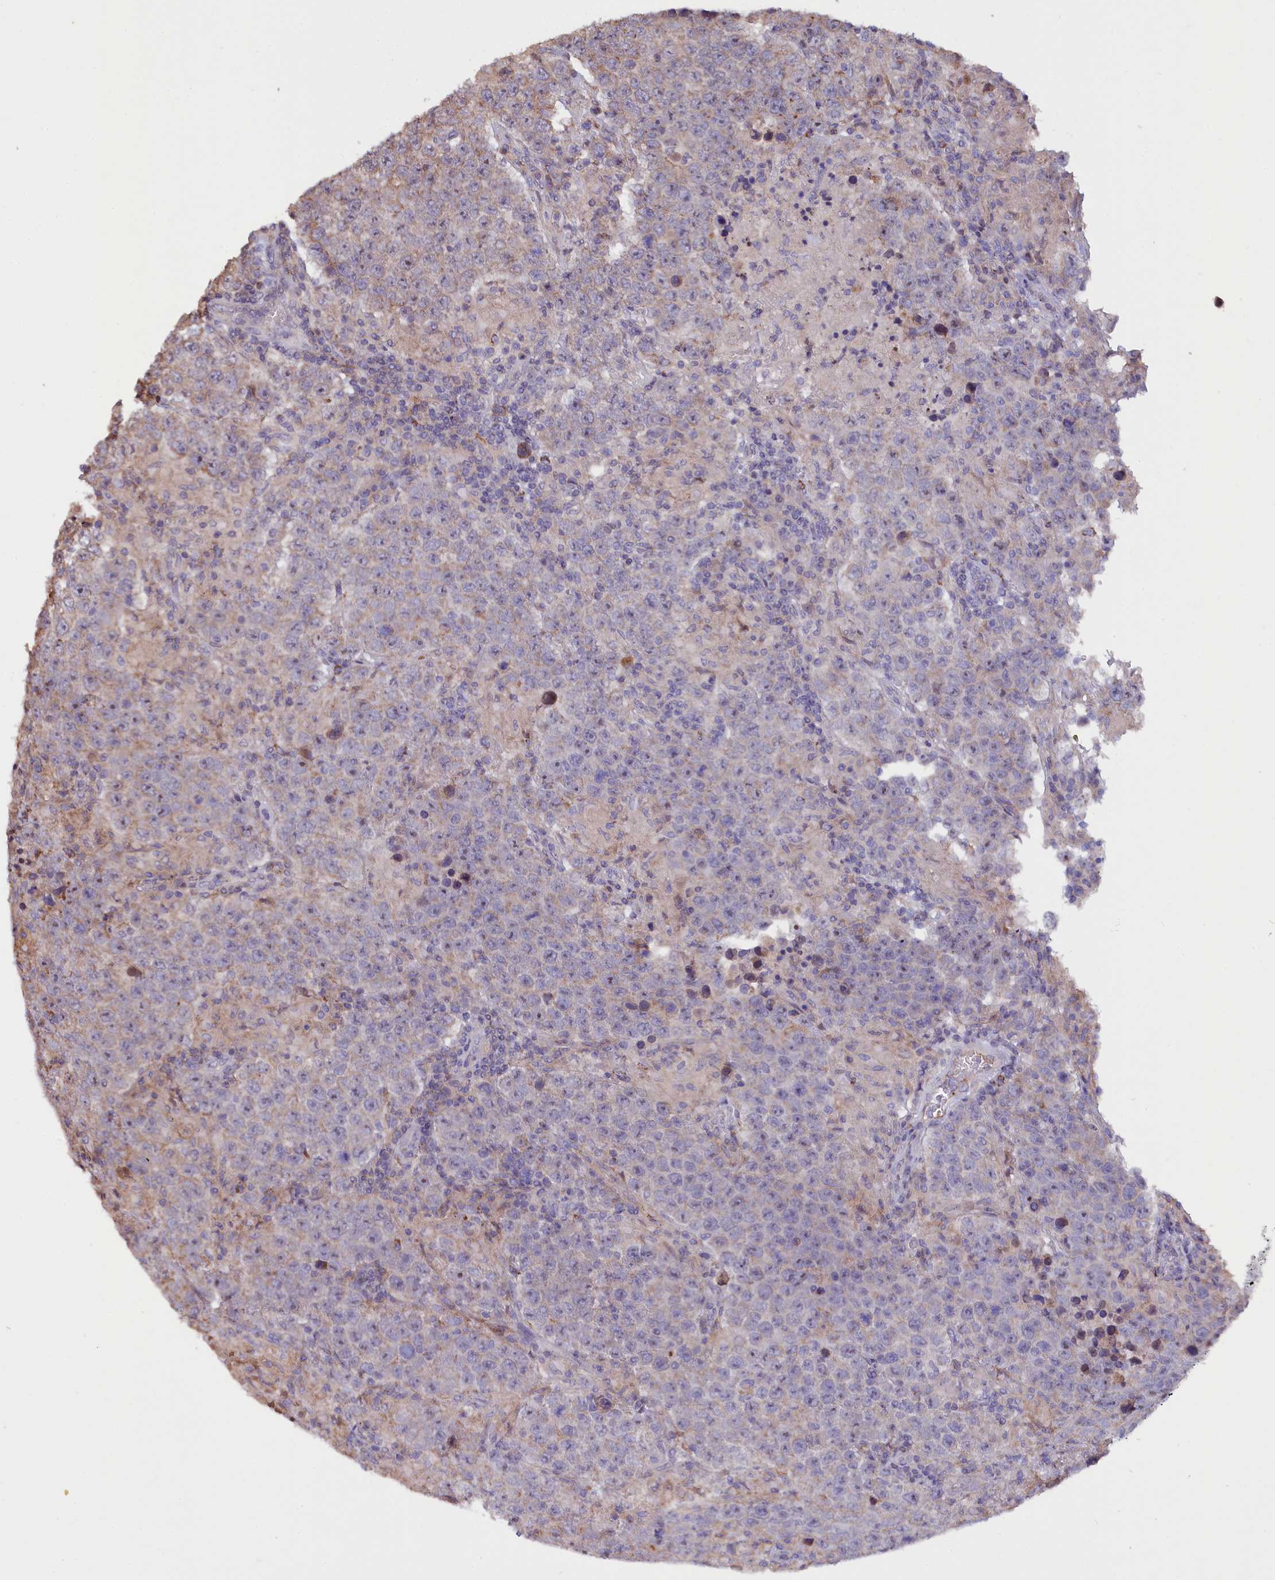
{"staining": {"intensity": "weak", "quantity": "<25%", "location": "cytoplasmic/membranous"}, "tissue": "testis cancer", "cell_type": "Tumor cells", "image_type": "cancer", "snomed": [{"axis": "morphology", "description": "Normal tissue, NOS"}, {"axis": "morphology", "description": "Urothelial carcinoma, High grade"}, {"axis": "morphology", "description": "Seminoma, NOS"}, {"axis": "morphology", "description": "Carcinoma, Embryonal, NOS"}, {"axis": "topography", "description": "Urinary bladder"}, {"axis": "topography", "description": "Testis"}], "caption": "A high-resolution micrograph shows IHC staining of seminoma (testis), which displays no significant staining in tumor cells.", "gene": "RPUSD3", "patient": {"sex": "male", "age": 41}}